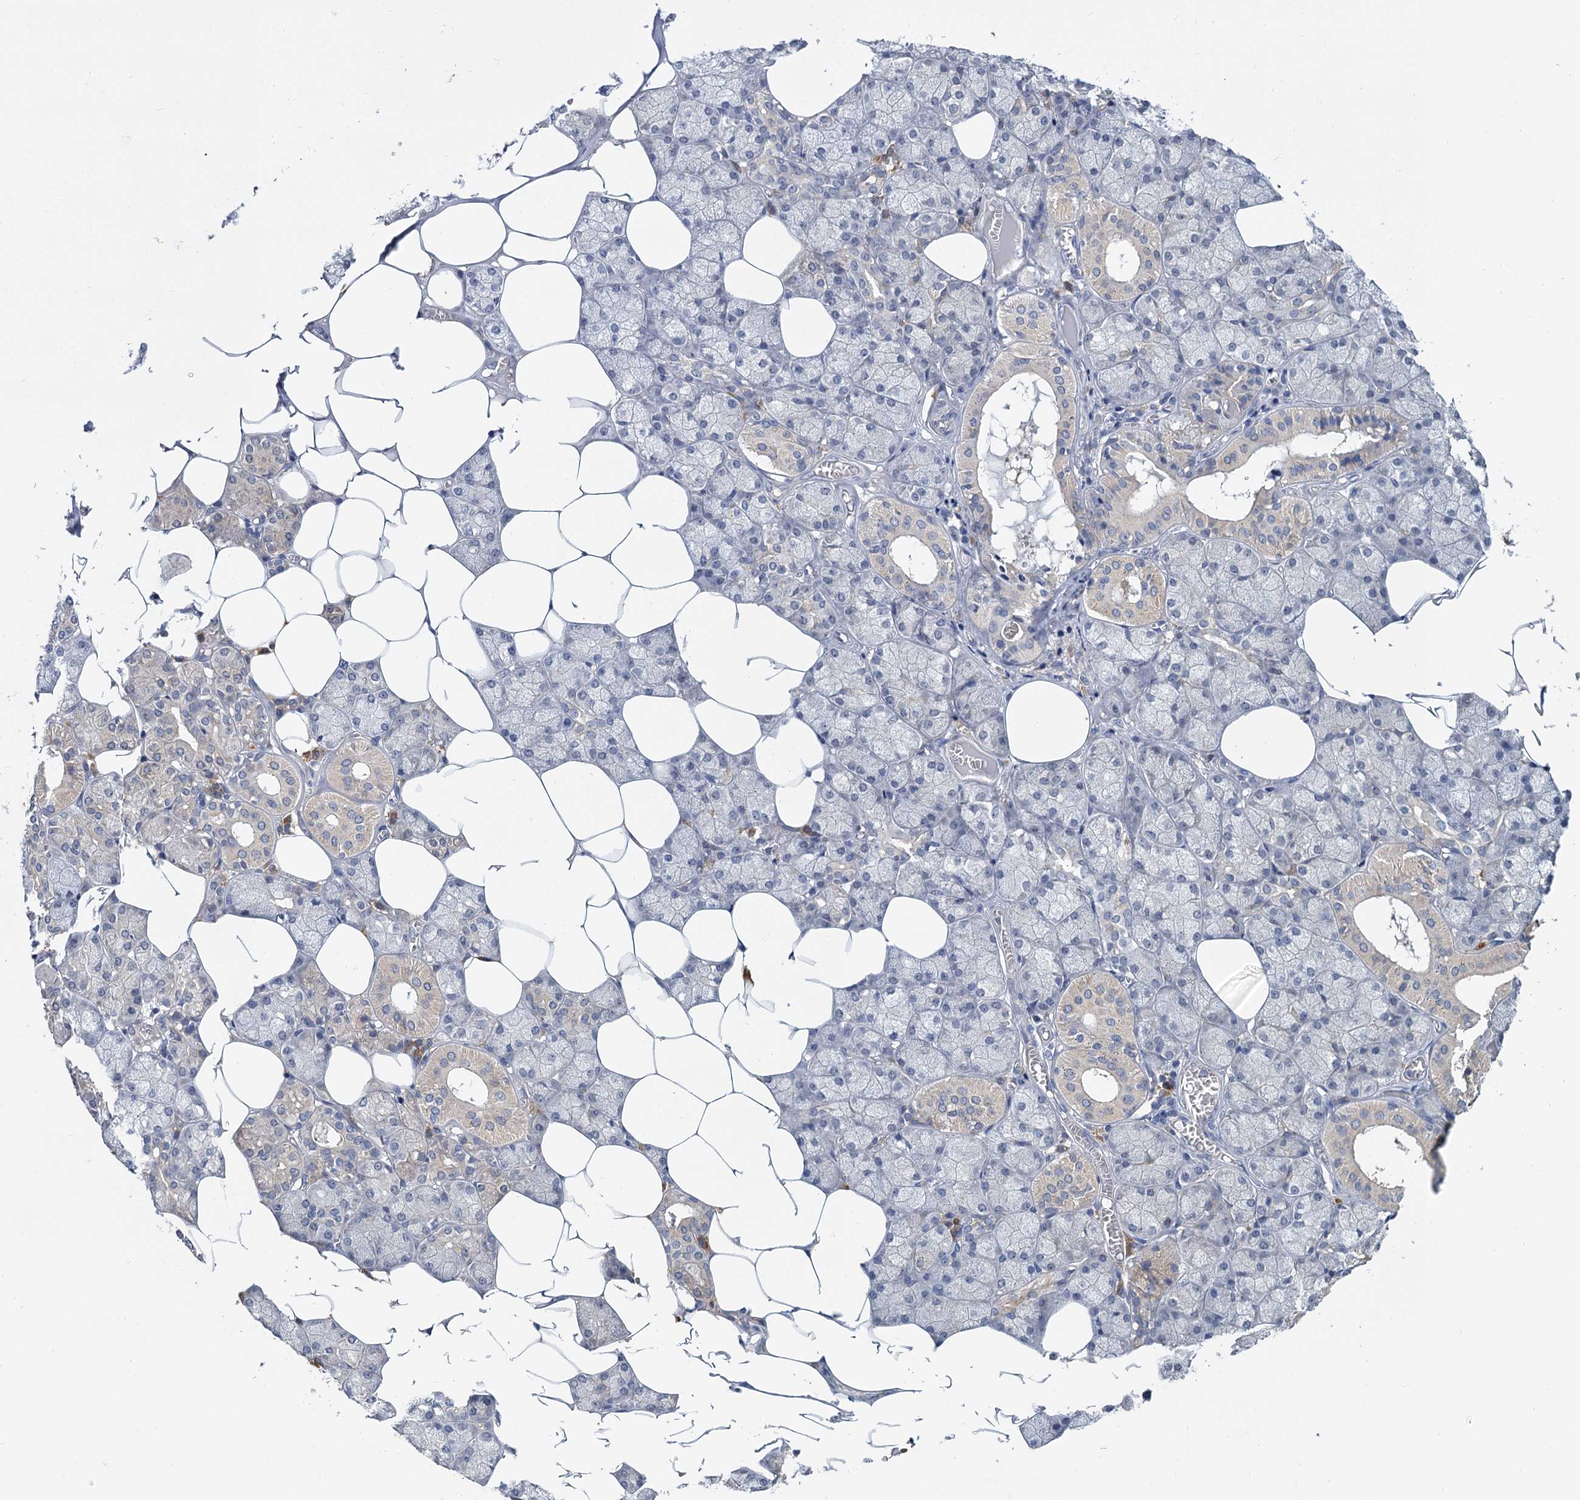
{"staining": {"intensity": "negative", "quantity": "none", "location": "none"}, "tissue": "salivary gland", "cell_type": "Glandular cells", "image_type": "normal", "snomed": [{"axis": "morphology", "description": "Normal tissue, NOS"}, {"axis": "topography", "description": "Salivary gland"}], "caption": "DAB immunohistochemical staining of normal human salivary gland demonstrates no significant positivity in glandular cells.", "gene": "ANKRD42", "patient": {"sex": "male", "age": 62}}